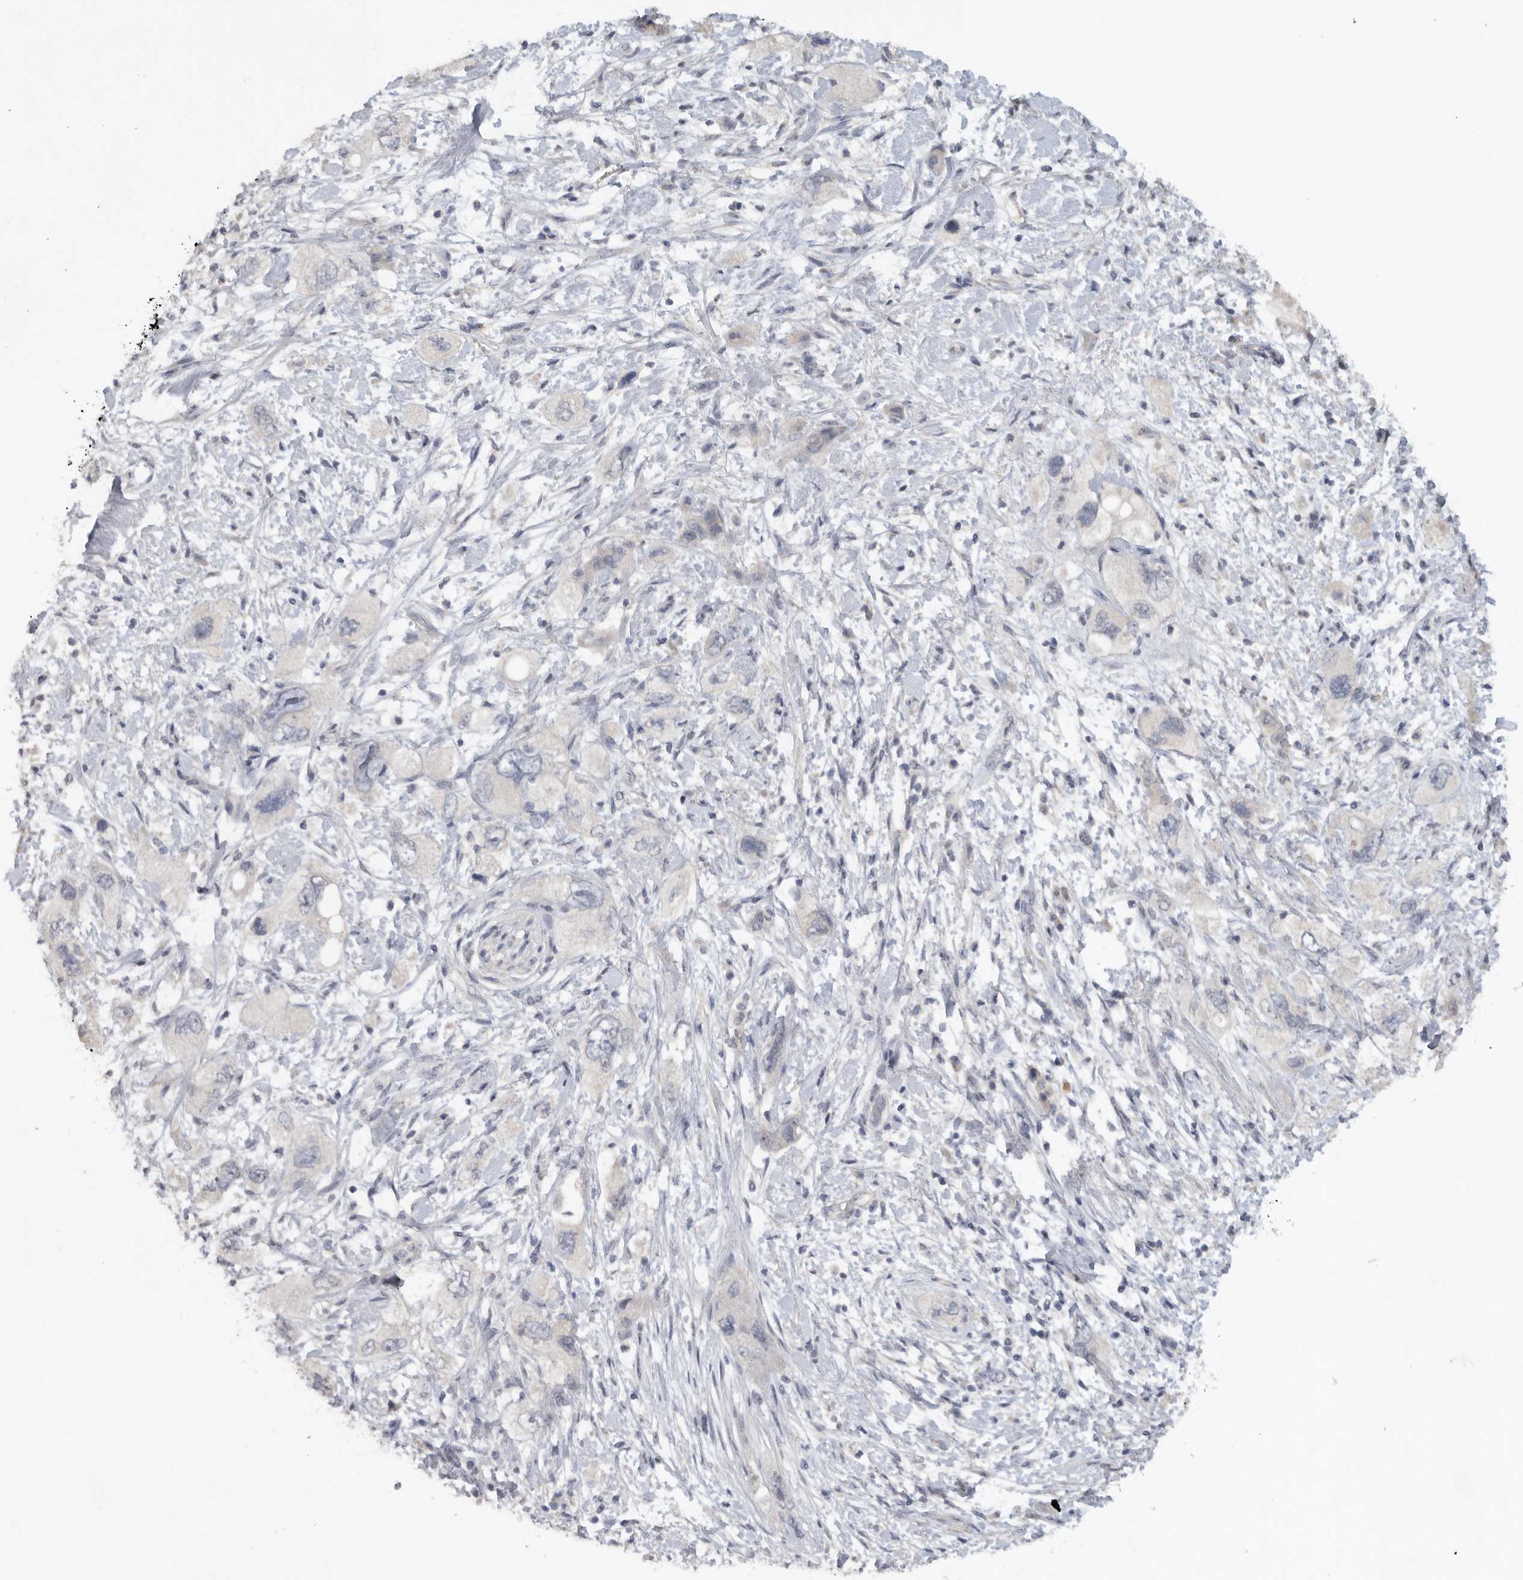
{"staining": {"intensity": "negative", "quantity": "none", "location": "none"}, "tissue": "pancreatic cancer", "cell_type": "Tumor cells", "image_type": "cancer", "snomed": [{"axis": "morphology", "description": "Adenocarcinoma, NOS"}, {"axis": "topography", "description": "Pancreas"}], "caption": "A high-resolution histopathology image shows IHC staining of adenocarcinoma (pancreatic), which exhibits no significant staining in tumor cells.", "gene": "REG4", "patient": {"sex": "female", "age": 73}}